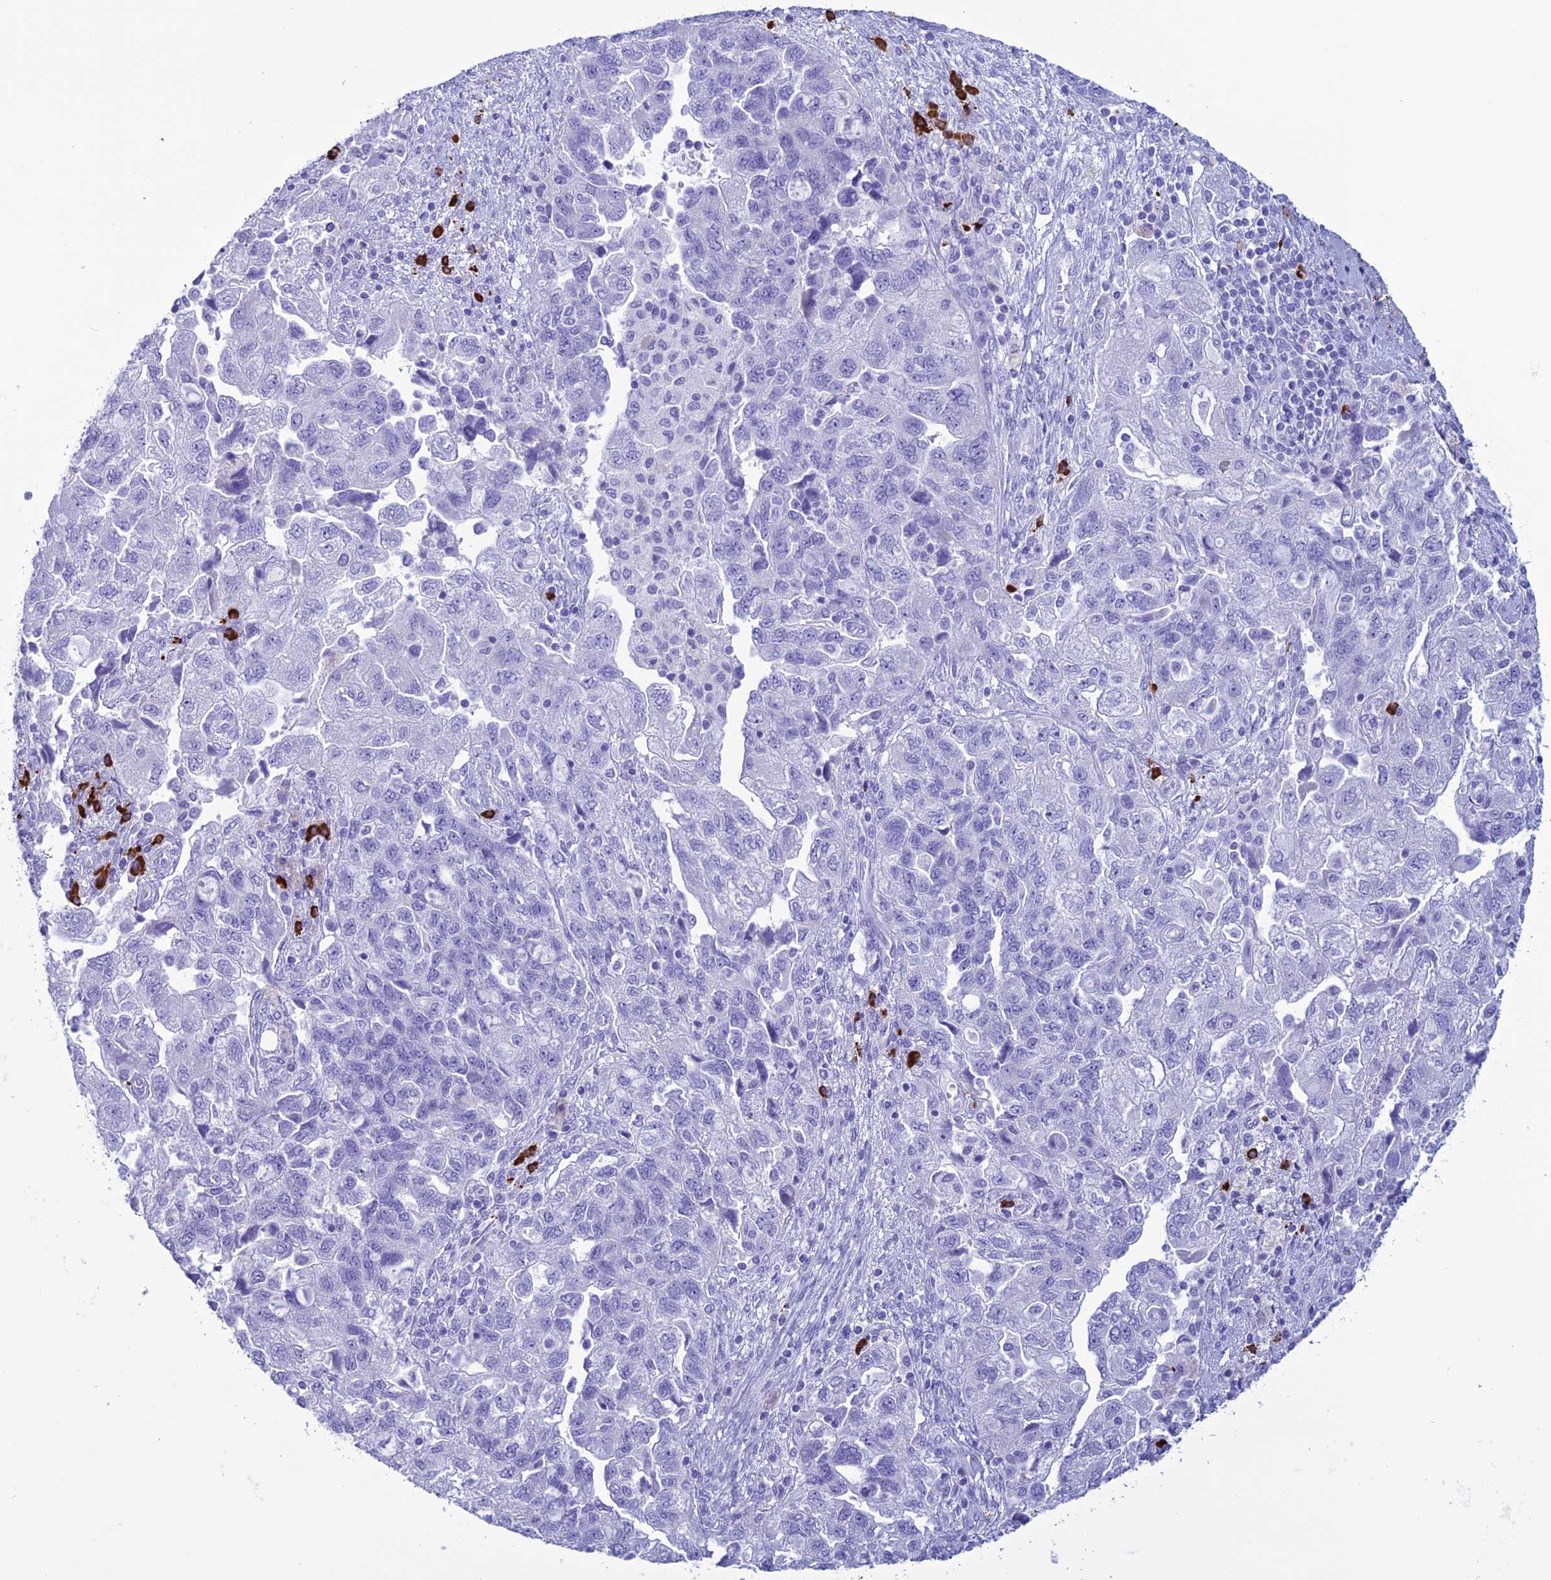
{"staining": {"intensity": "negative", "quantity": "none", "location": "none"}, "tissue": "ovarian cancer", "cell_type": "Tumor cells", "image_type": "cancer", "snomed": [{"axis": "morphology", "description": "Carcinoma, NOS"}, {"axis": "morphology", "description": "Cystadenocarcinoma, serous, NOS"}, {"axis": "topography", "description": "Ovary"}], "caption": "Carcinoma (ovarian) stained for a protein using immunohistochemistry (IHC) exhibits no staining tumor cells.", "gene": "MZB1", "patient": {"sex": "female", "age": 69}}